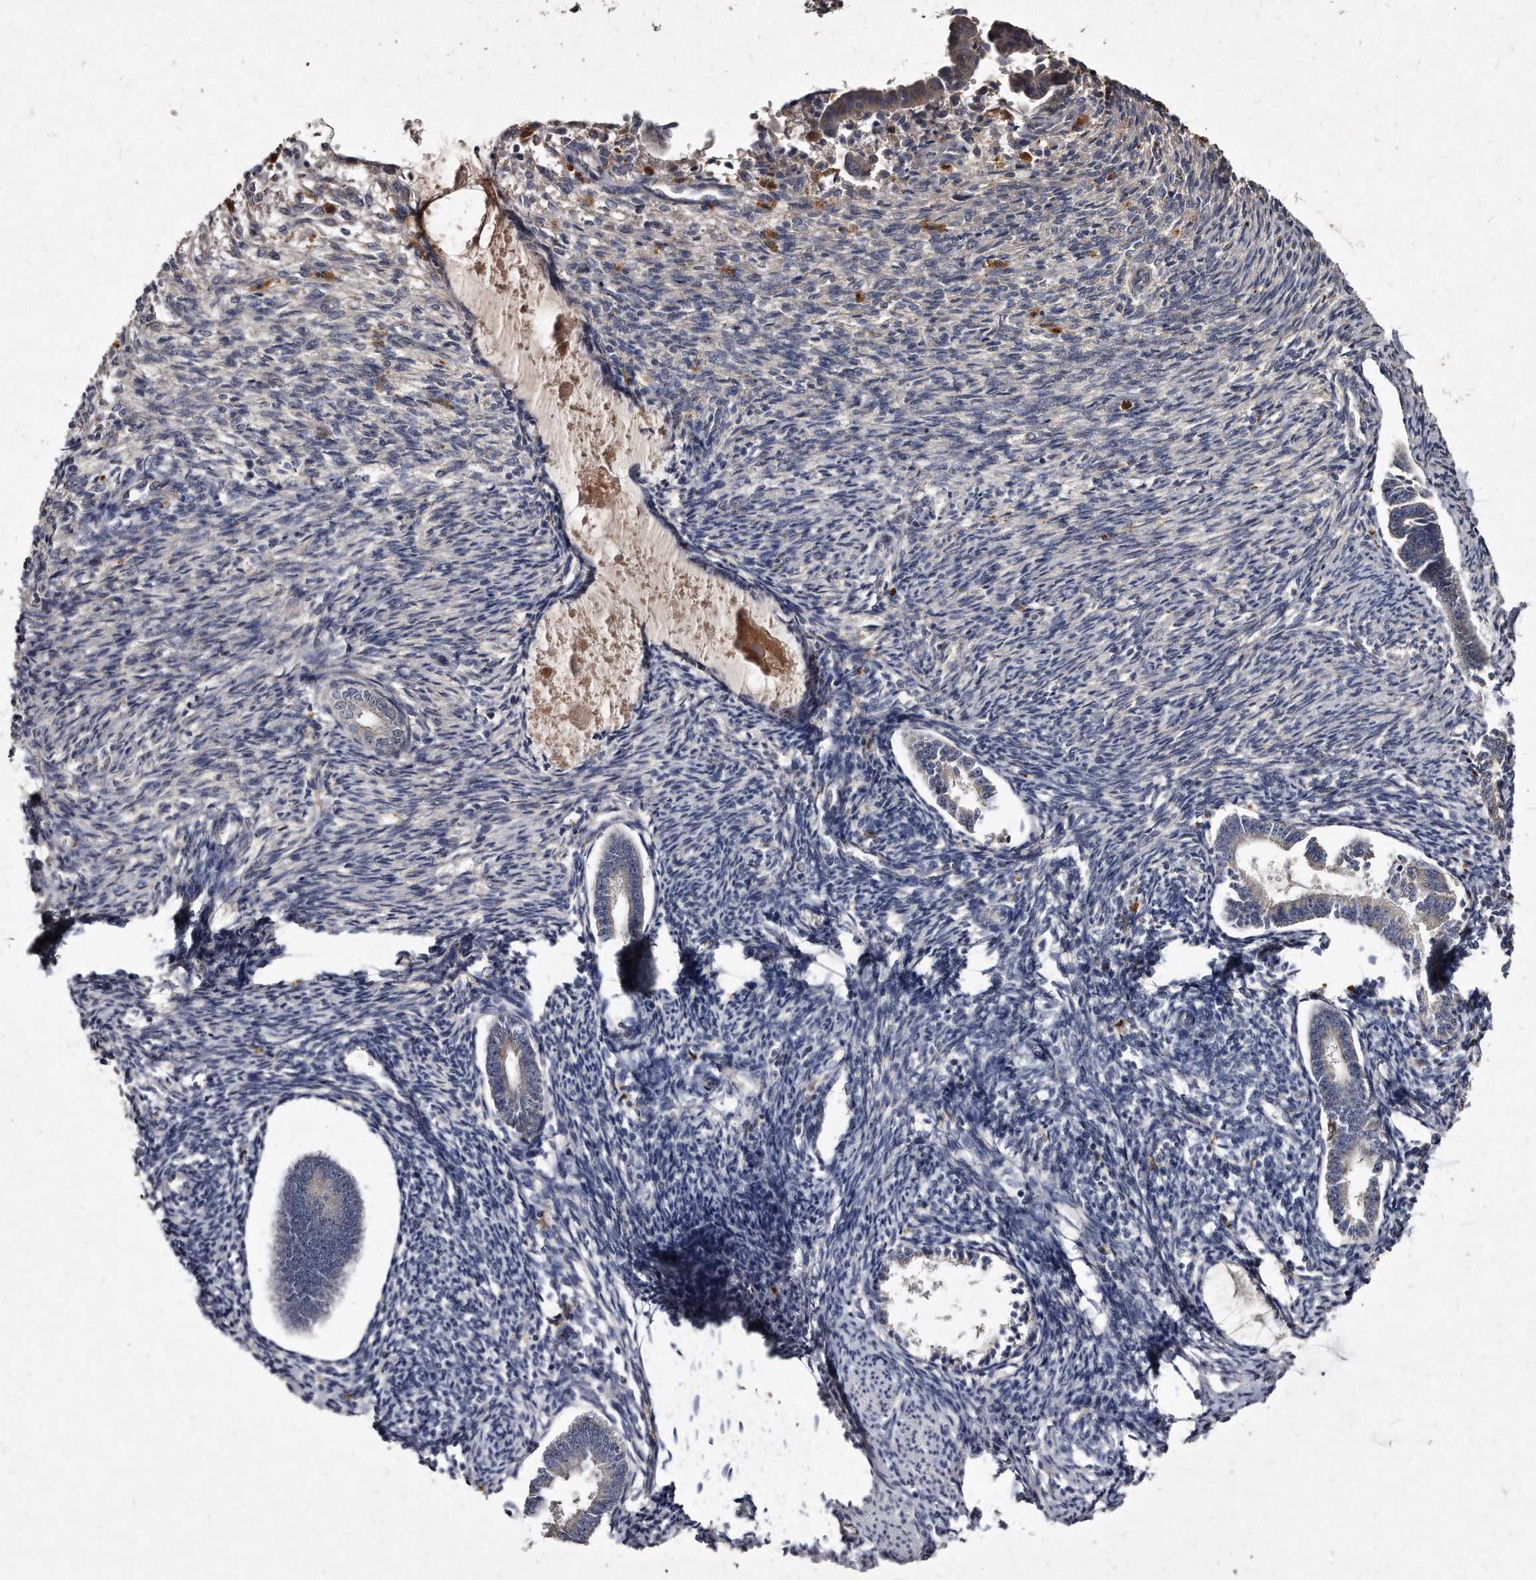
{"staining": {"intensity": "negative", "quantity": "none", "location": "none"}, "tissue": "endometrium", "cell_type": "Cells in endometrial stroma", "image_type": "normal", "snomed": [{"axis": "morphology", "description": "Normal tissue, NOS"}, {"axis": "topography", "description": "Endometrium"}], "caption": "Immunohistochemical staining of normal endometrium exhibits no significant expression in cells in endometrial stroma. (Brightfield microscopy of DAB immunohistochemistry at high magnification).", "gene": "KLHDC3", "patient": {"sex": "female", "age": 56}}